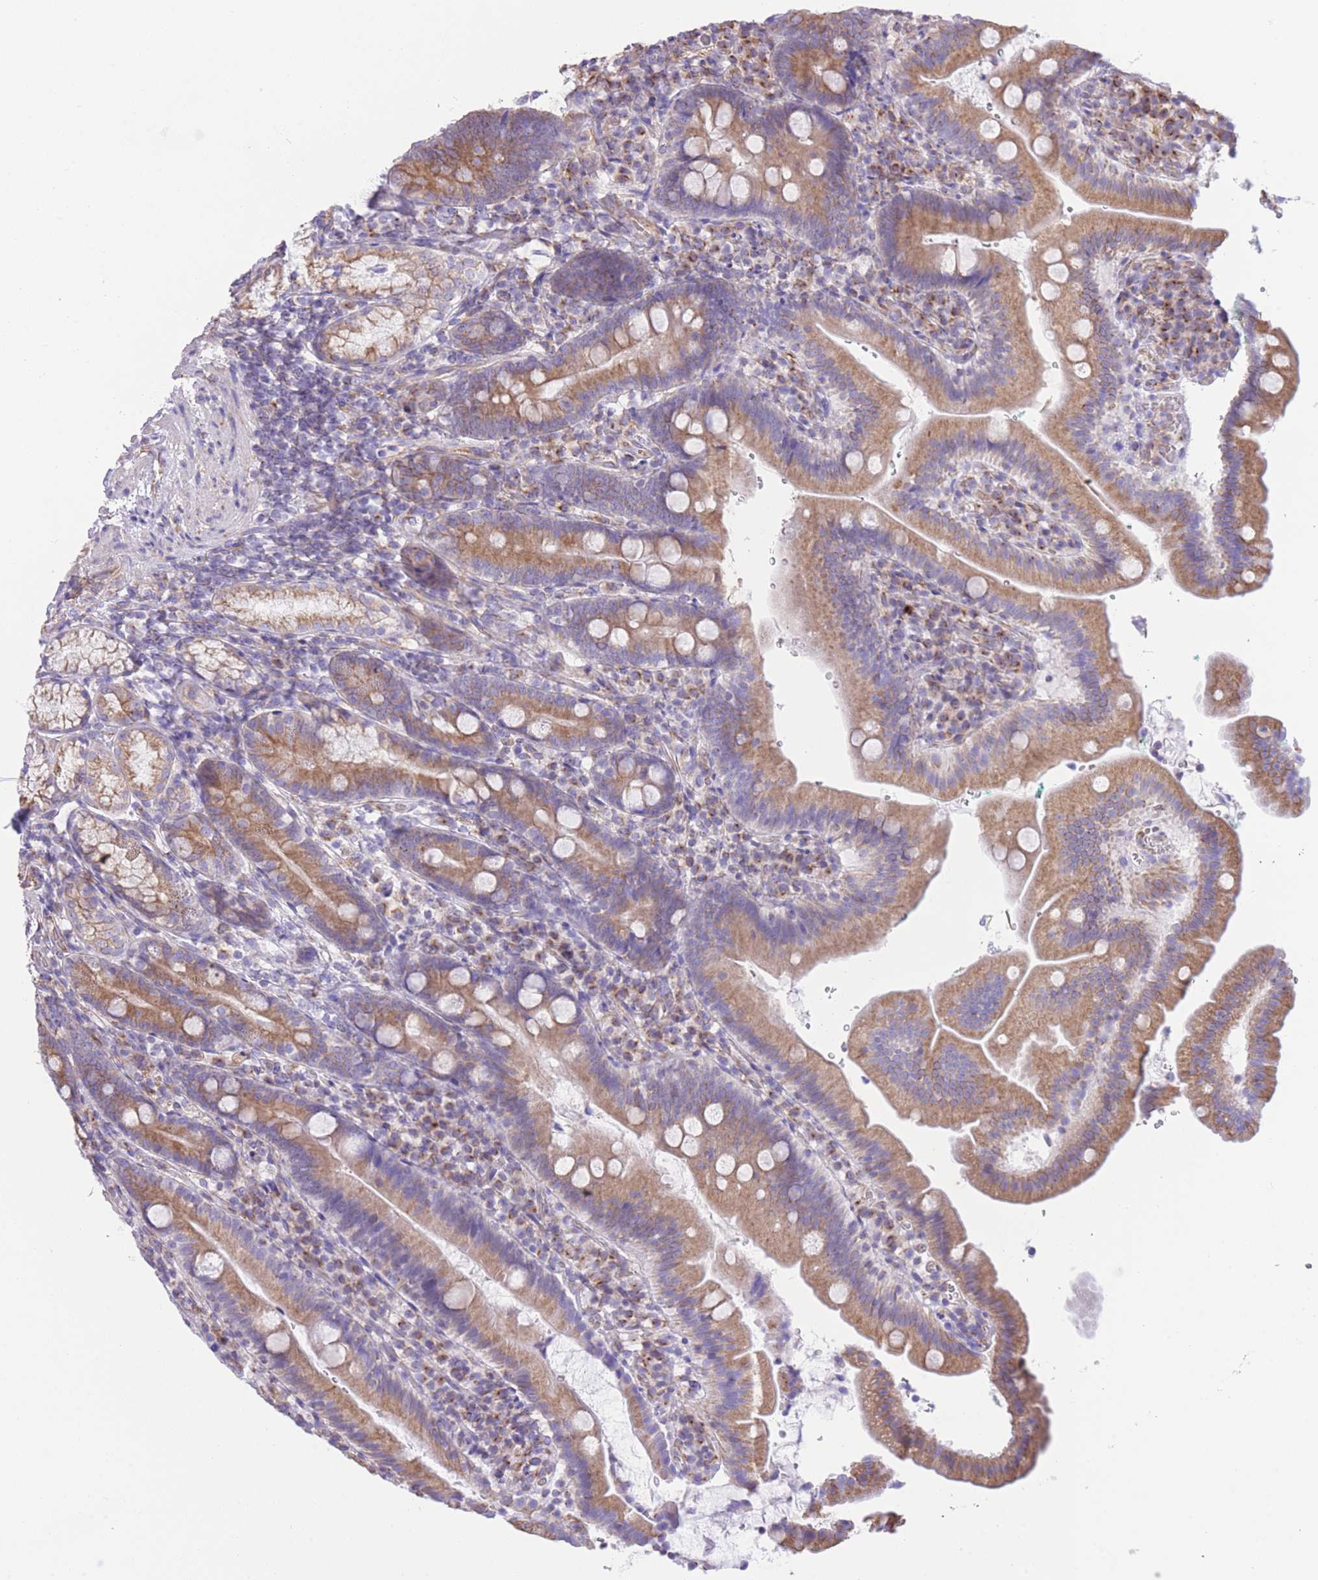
{"staining": {"intensity": "moderate", "quantity": "25%-75%", "location": "cytoplasmic/membranous"}, "tissue": "duodenum", "cell_type": "Glandular cells", "image_type": "normal", "snomed": [{"axis": "morphology", "description": "Normal tissue, NOS"}, {"axis": "topography", "description": "Duodenum"}], "caption": "A medium amount of moderate cytoplasmic/membranous staining is identified in about 25%-75% of glandular cells in unremarkable duodenum. Nuclei are stained in blue.", "gene": "RHOU", "patient": {"sex": "female", "age": 67}}